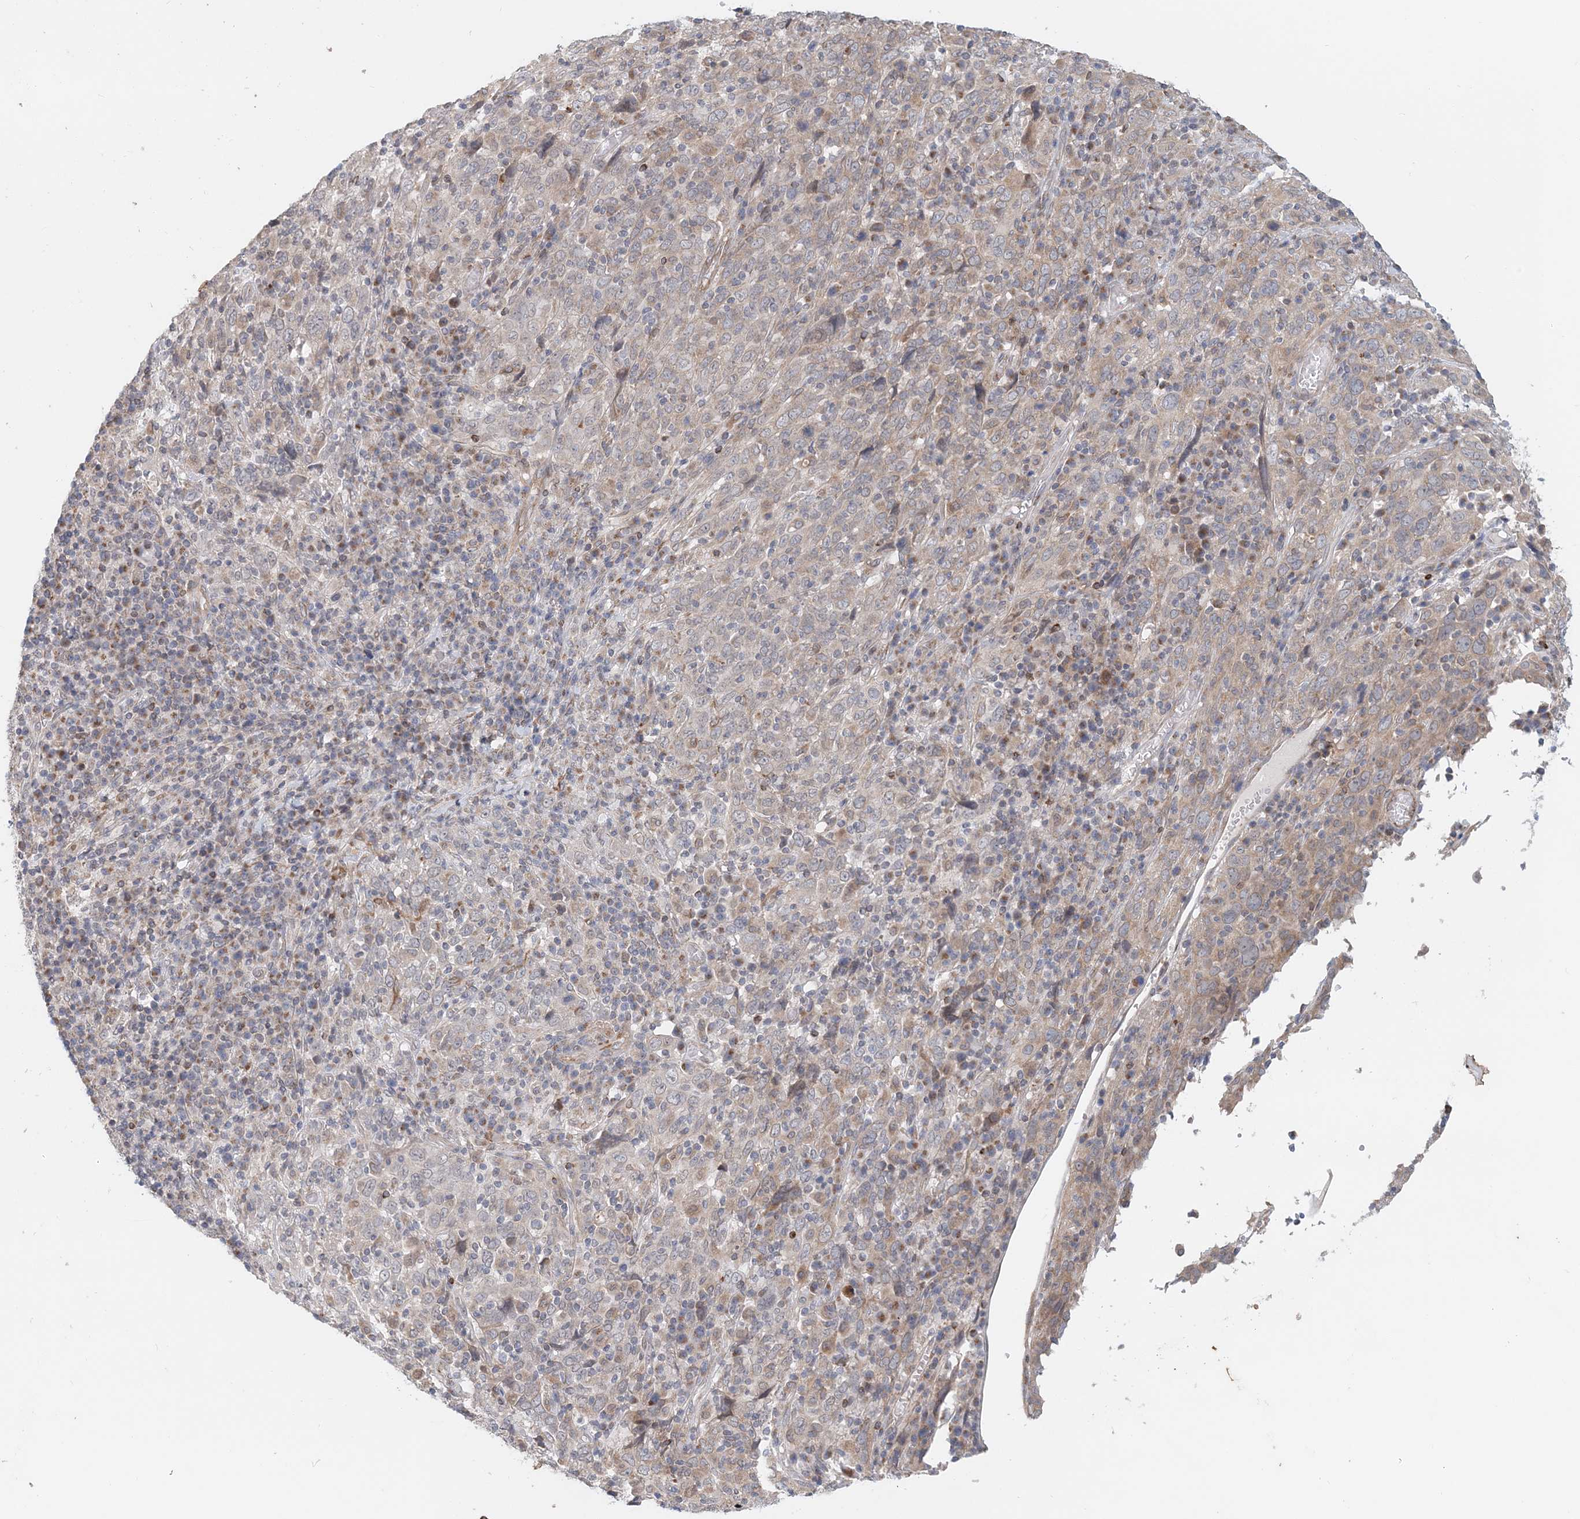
{"staining": {"intensity": "weak", "quantity": "25%-75%", "location": "cytoplasmic/membranous"}, "tissue": "cervical cancer", "cell_type": "Tumor cells", "image_type": "cancer", "snomed": [{"axis": "morphology", "description": "Squamous cell carcinoma, NOS"}, {"axis": "topography", "description": "Cervix"}], "caption": "Protein staining of cervical cancer tissue demonstrates weak cytoplasmic/membranous expression in approximately 25%-75% of tumor cells.", "gene": "PCYOX1L", "patient": {"sex": "female", "age": 46}}